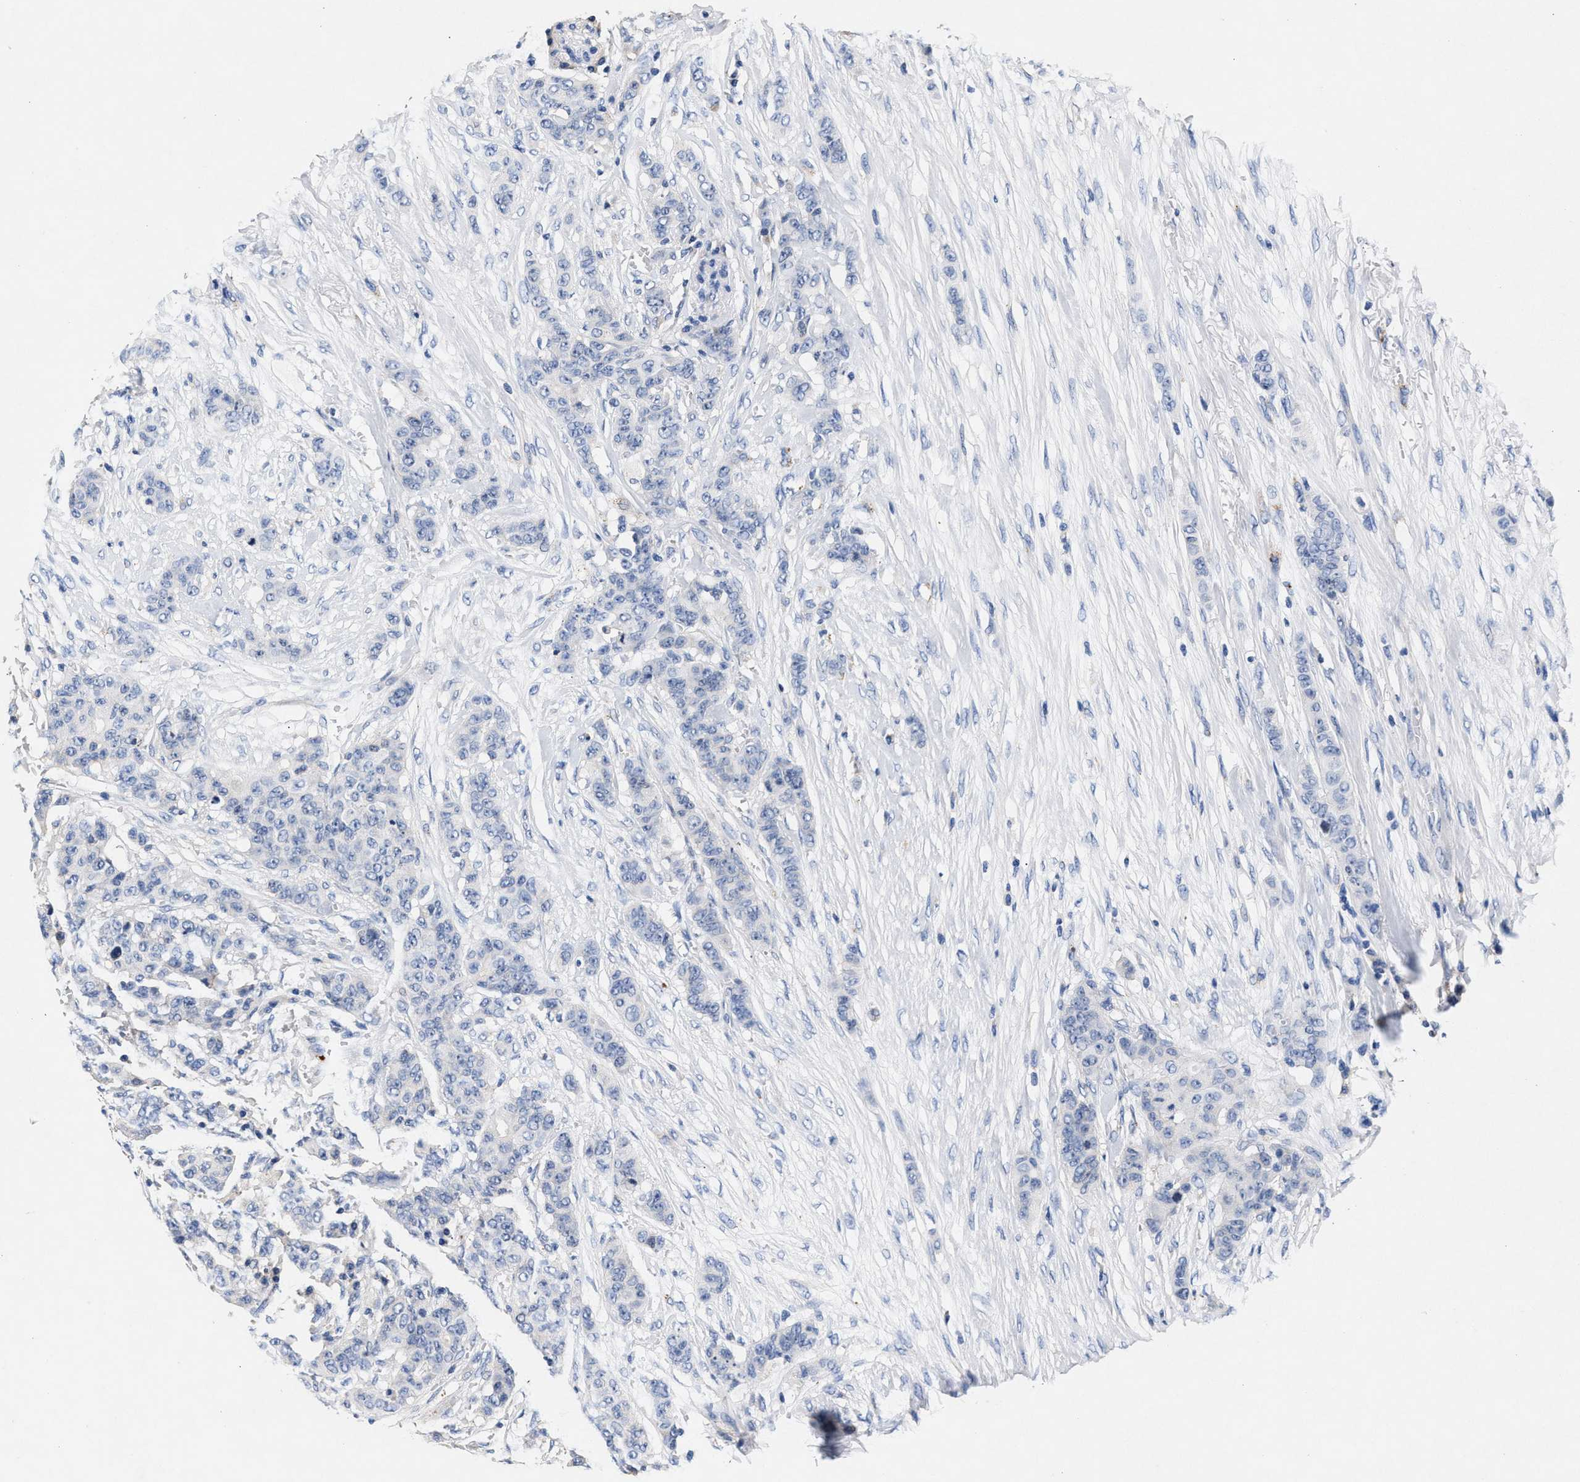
{"staining": {"intensity": "negative", "quantity": "none", "location": "none"}, "tissue": "breast cancer", "cell_type": "Tumor cells", "image_type": "cancer", "snomed": [{"axis": "morphology", "description": "Duct carcinoma"}, {"axis": "topography", "description": "Breast"}], "caption": "There is no significant expression in tumor cells of infiltrating ductal carcinoma (breast).", "gene": "GNAI3", "patient": {"sex": "female", "age": 40}}